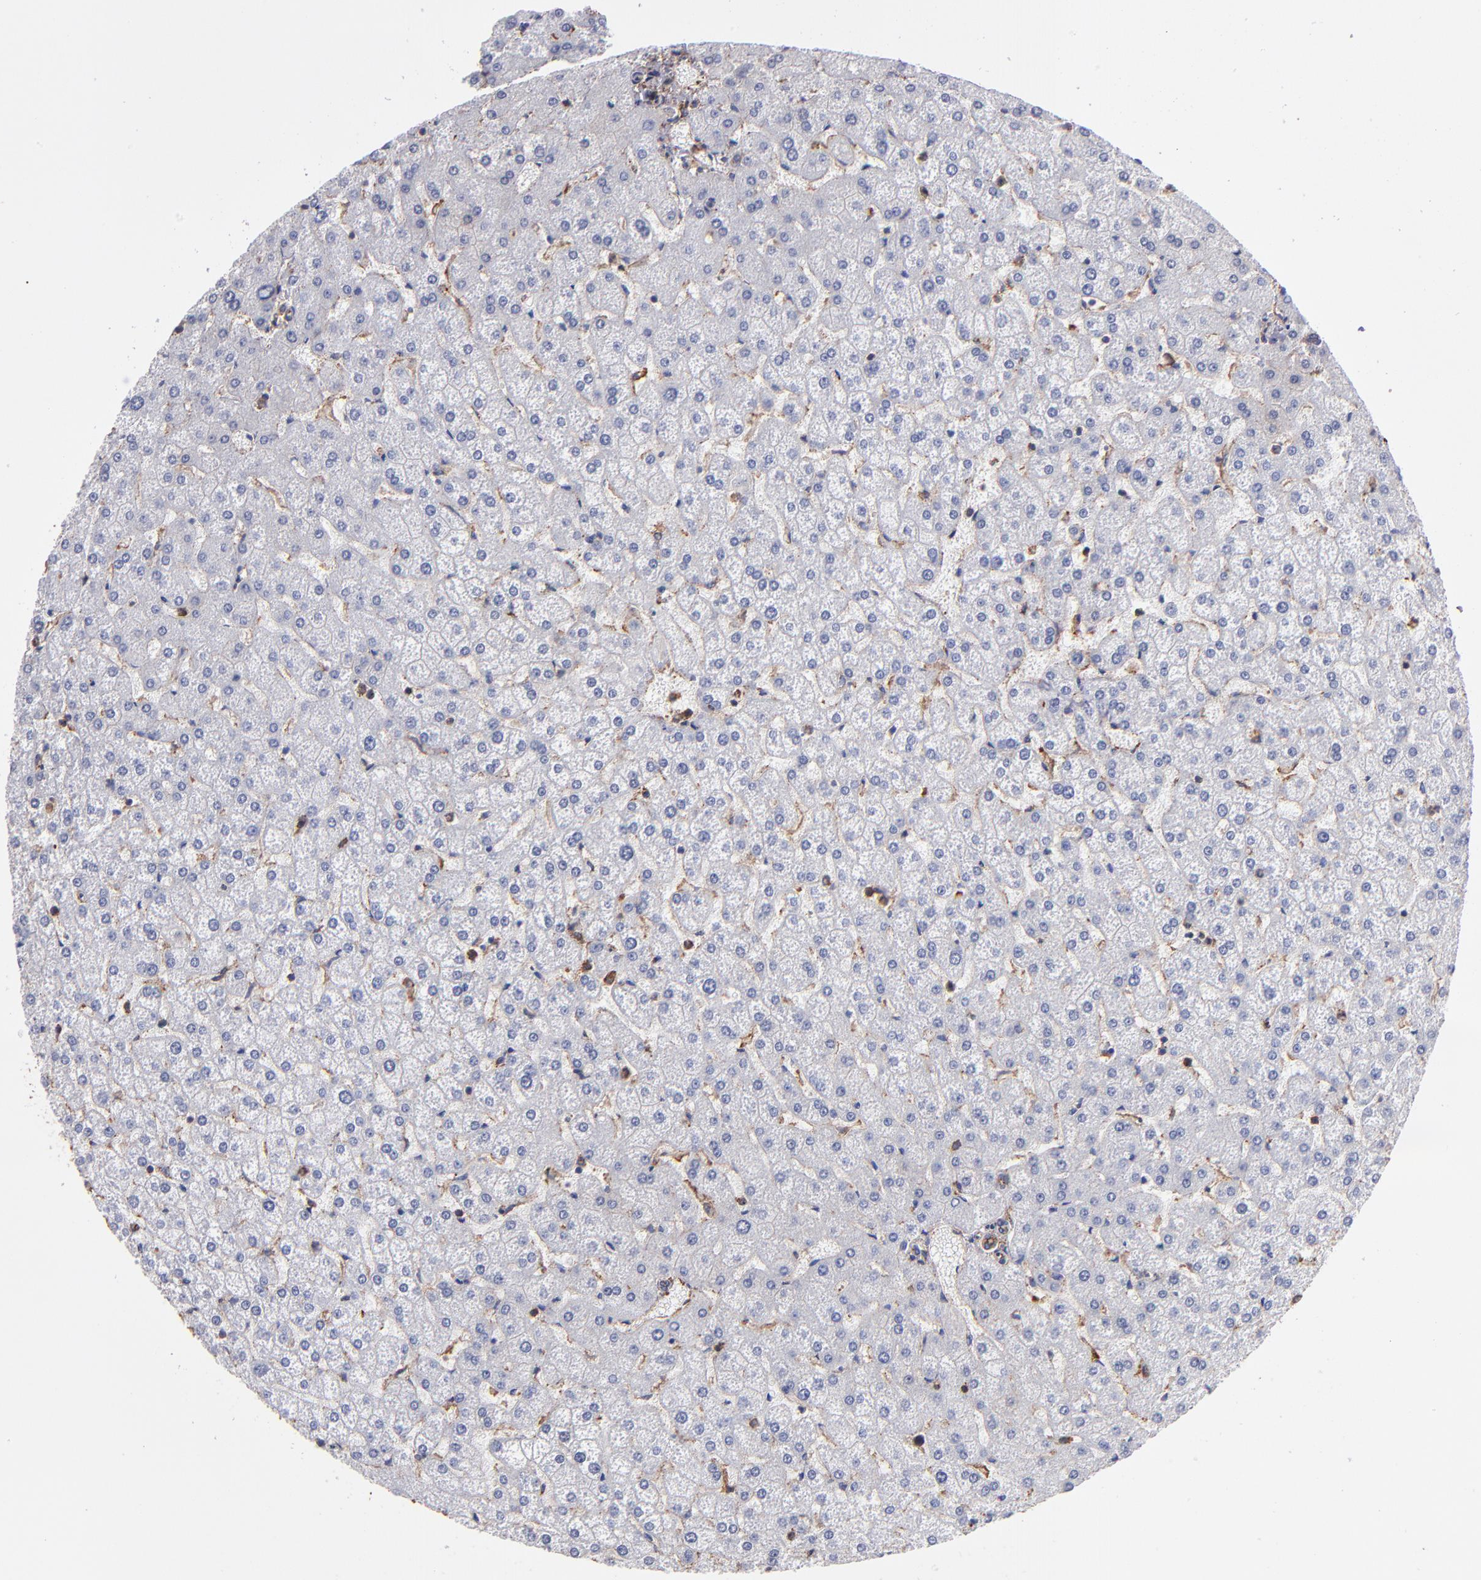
{"staining": {"intensity": "strong", "quantity": ">75%", "location": "cytoplasmic/membranous"}, "tissue": "liver", "cell_type": "Cholangiocytes", "image_type": "normal", "snomed": [{"axis": "morphology", "description": "Normal tissue, NOS"}, {"axis": "topography", "description": "Liver"}], "caption": "IHC (DAB) staining of benign human liver displays strong cytoplasmic/membranous protein staining in approximately >75% of cholangiocytes.", "gene": "MVP", "patient": {"sex": "female", "age": 32}}